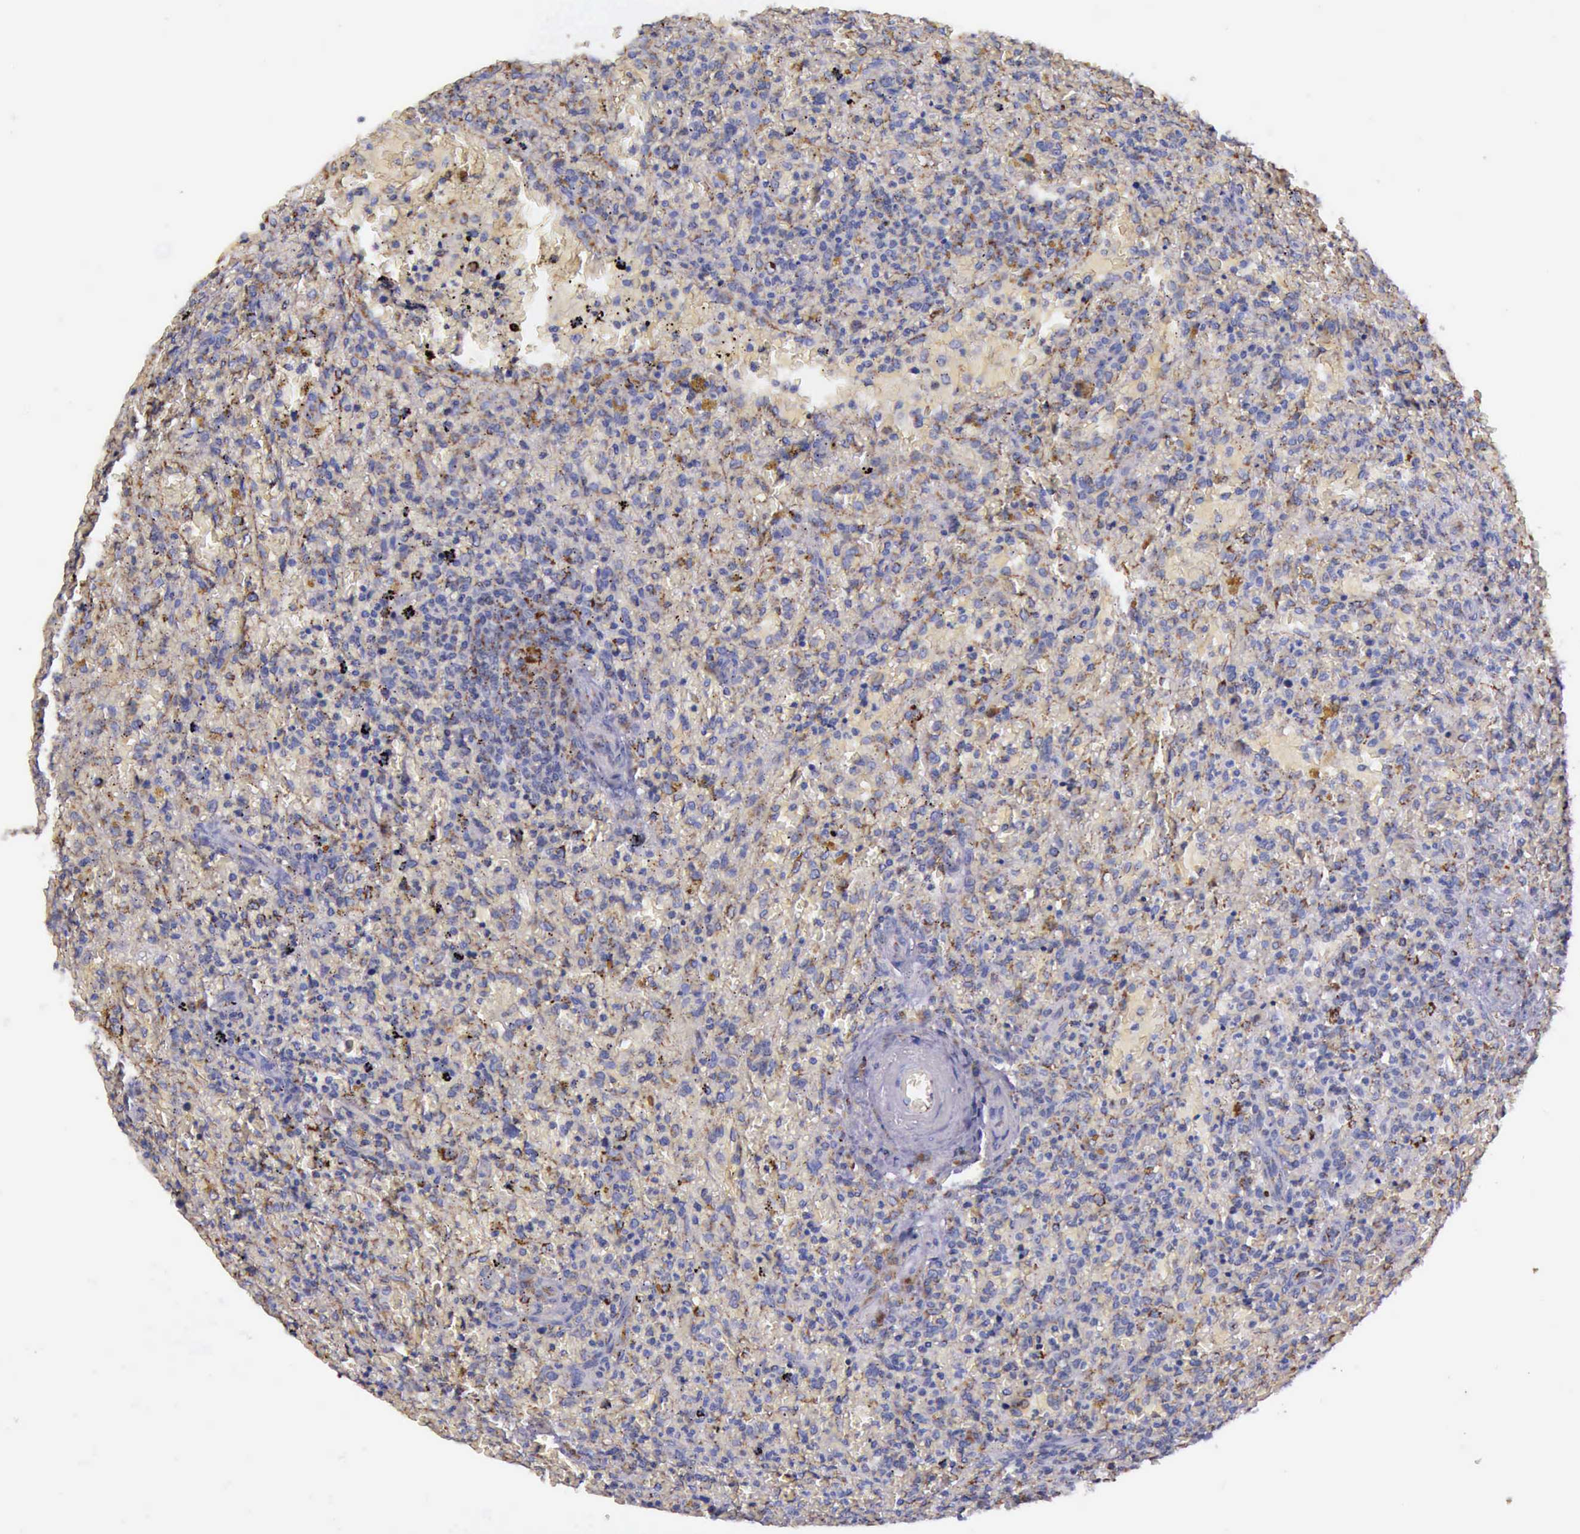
{"staining": {"intensity": "moderate", "quantity": "25%-75%", "location": "cytoplasmic/membranous"}, "tissue": "lymphoma", "cell_type": "Tumor cells", "image_type": "cancer", "snomed": [{"axis": "morphology", "description": "Malignant lymphoma, non-Hodgkin's type, High grade"}, {"axis": "topography", "description": "Spleen"}, {"axis": "topography", "description": "Lymph node"}], "caption": "Brown immunohistochemical staining in human lymphoma displays moderate cytoplasmic/membranous expression in about 25%-75% of tumor cells.", "gene": "TXN2", "patient": {"sex": "female", "age": 70}}